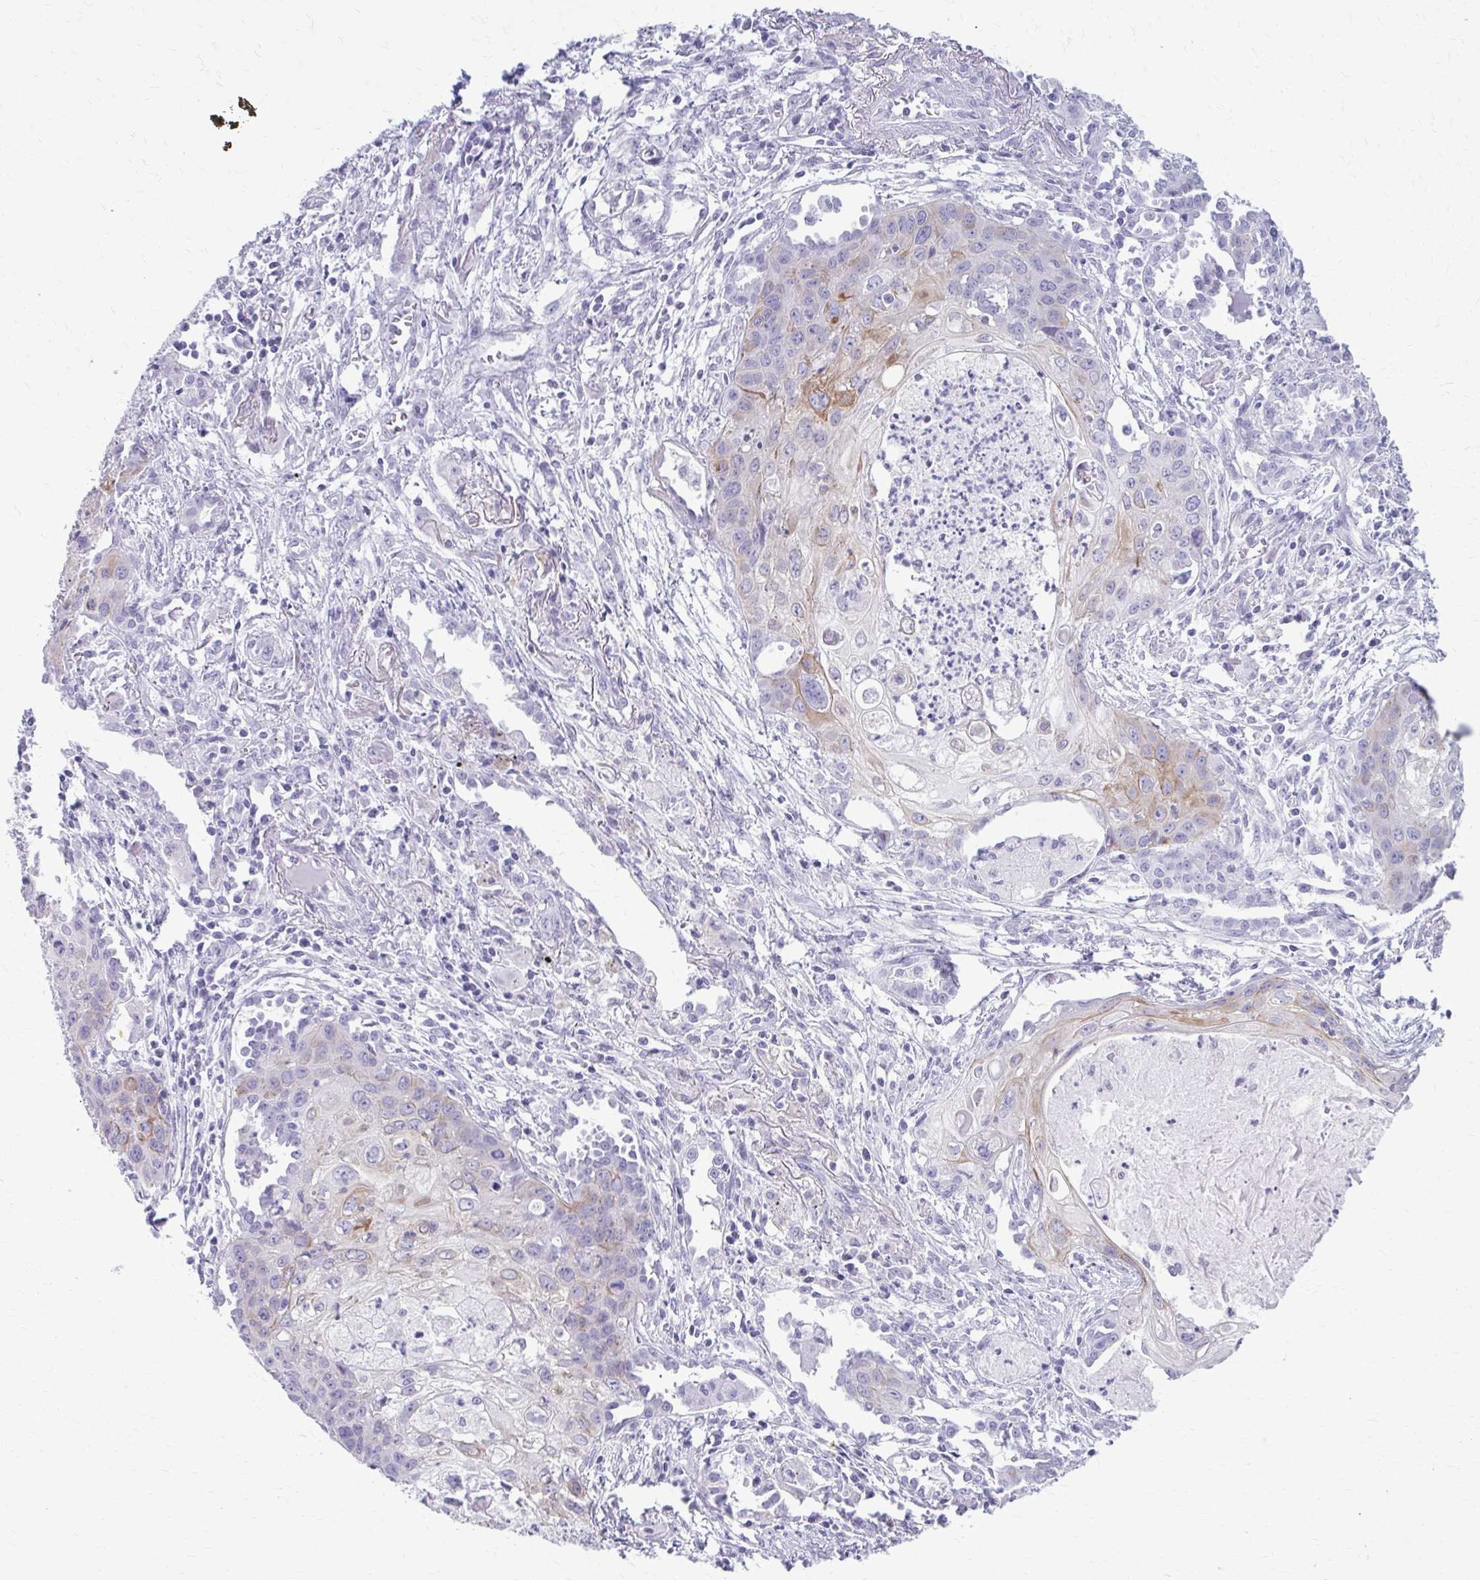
{"staining": {"intensity": "strong", "quantity": "<25%", "location": "cytoplasmic/membranous"}, "tissue": "lung cancer", "cell_type": "Tumor cells", "image_type": "cancer", "snomed": [{"axis": "morphology", "description": "Squamous cell carcinoma, NOS"}, {"axis": "topography", "description": "Lung"}], "caption": "High-power microscopy captured an IHC image of lung squamous cell carcinoma, revealing strong cytoplasmic/membranous expression in approximately <25% of tumor cells.", "gene": "KRT5", "patient": {"sex": "male", "age": 71}}